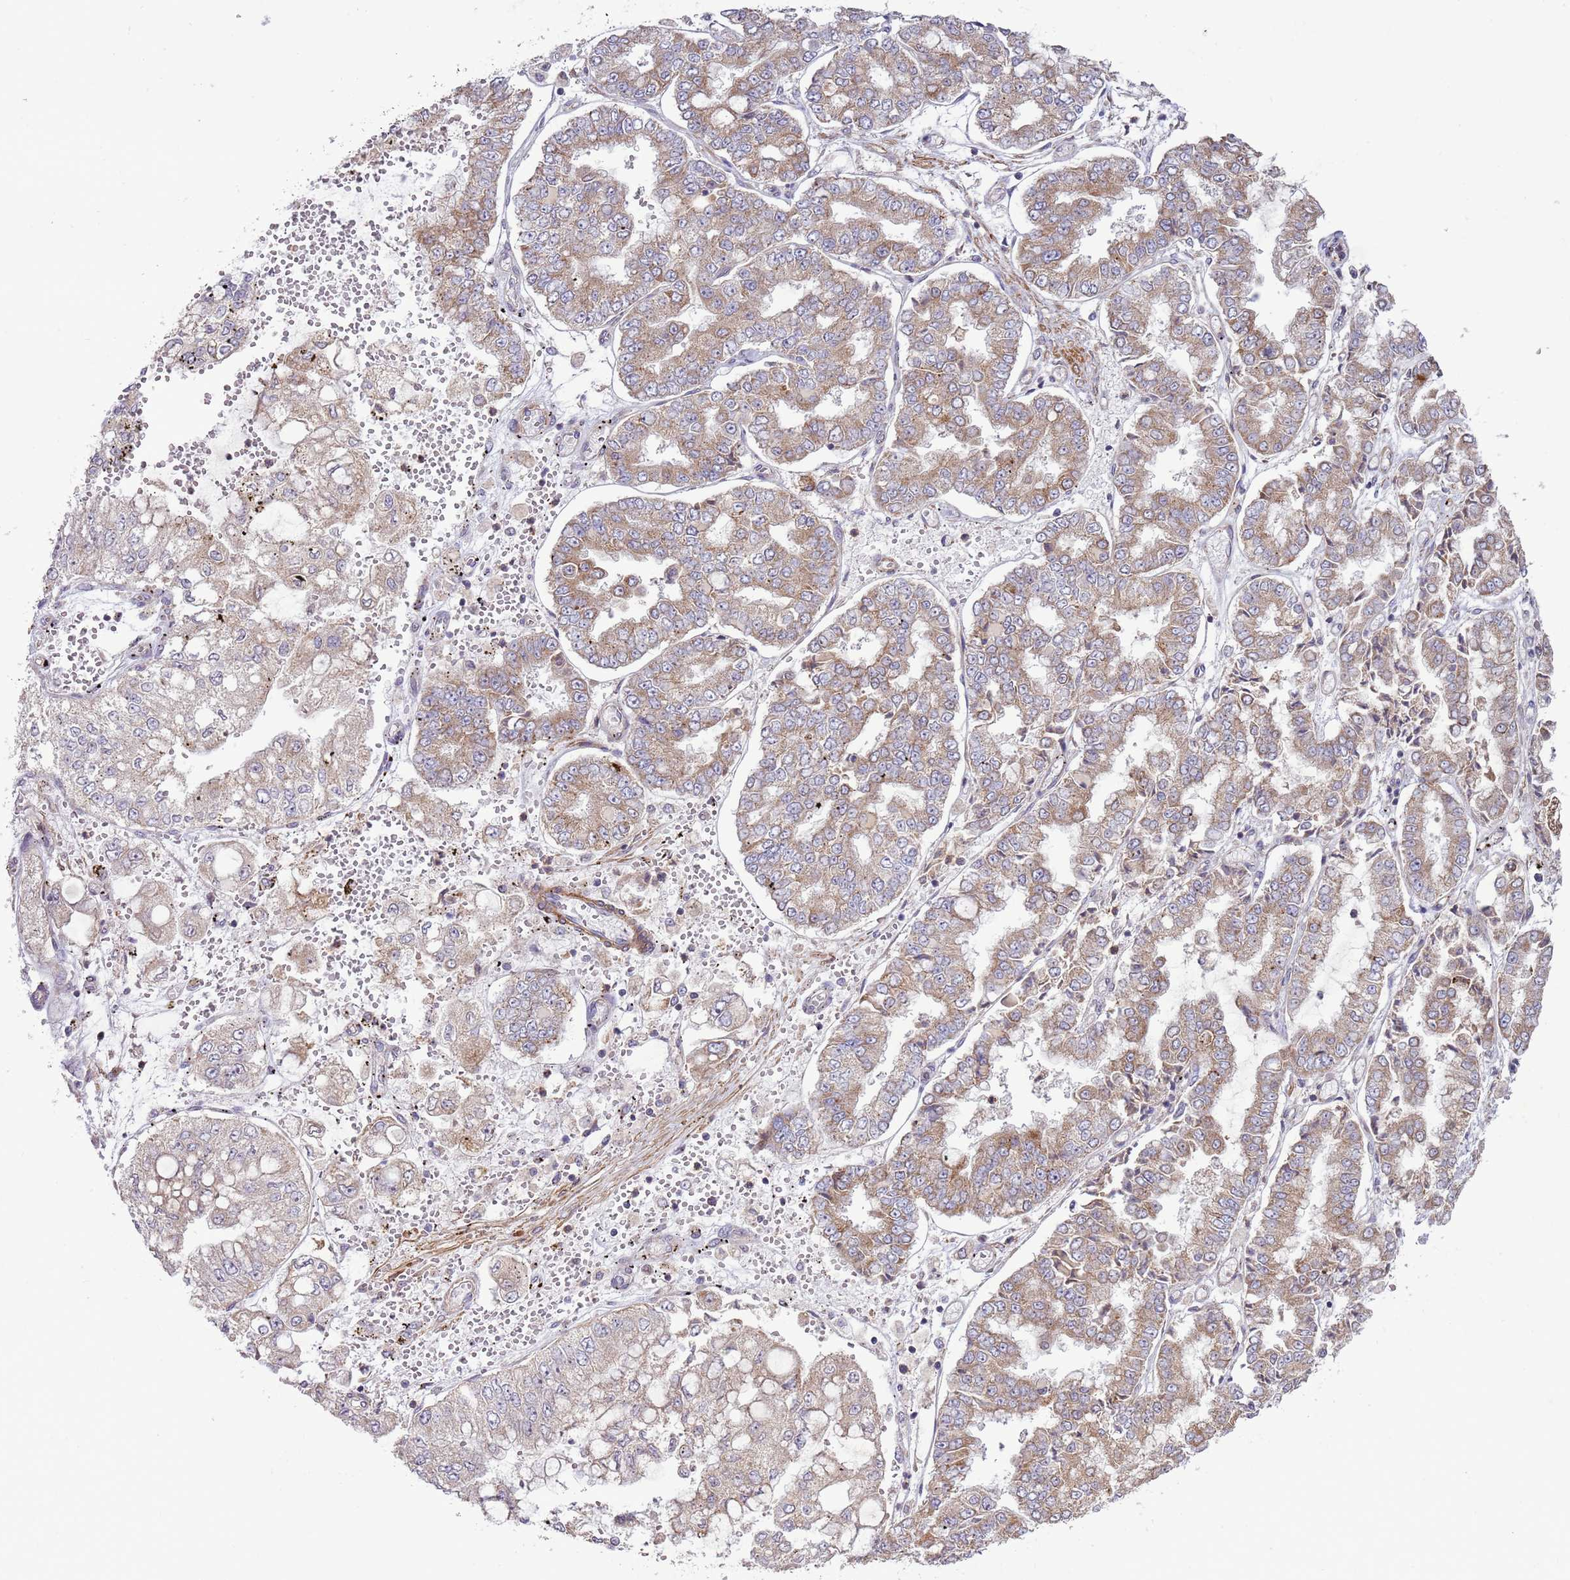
{"staining": {"intensity": "moderate", "quantity": ">75%", "location": "cytoplasmic/membranous"}, "tissue": "stomach cancer", "cell_type": "Tumor cells", "image_type": "cancer", "snomed": [{"axis": "morphology", "description": "Adenocarcinoma, NOS"}, {"axis": "topography", "description": "Stomach"}], "caption": "Protein analysis of stomach adenocarcinoma tissue reveals moderate cytoplasmic/membranous staining in approximately >75% of tumor cells.", "gene": "DTD2", "patient": {"sex": "male", "age": 76}}